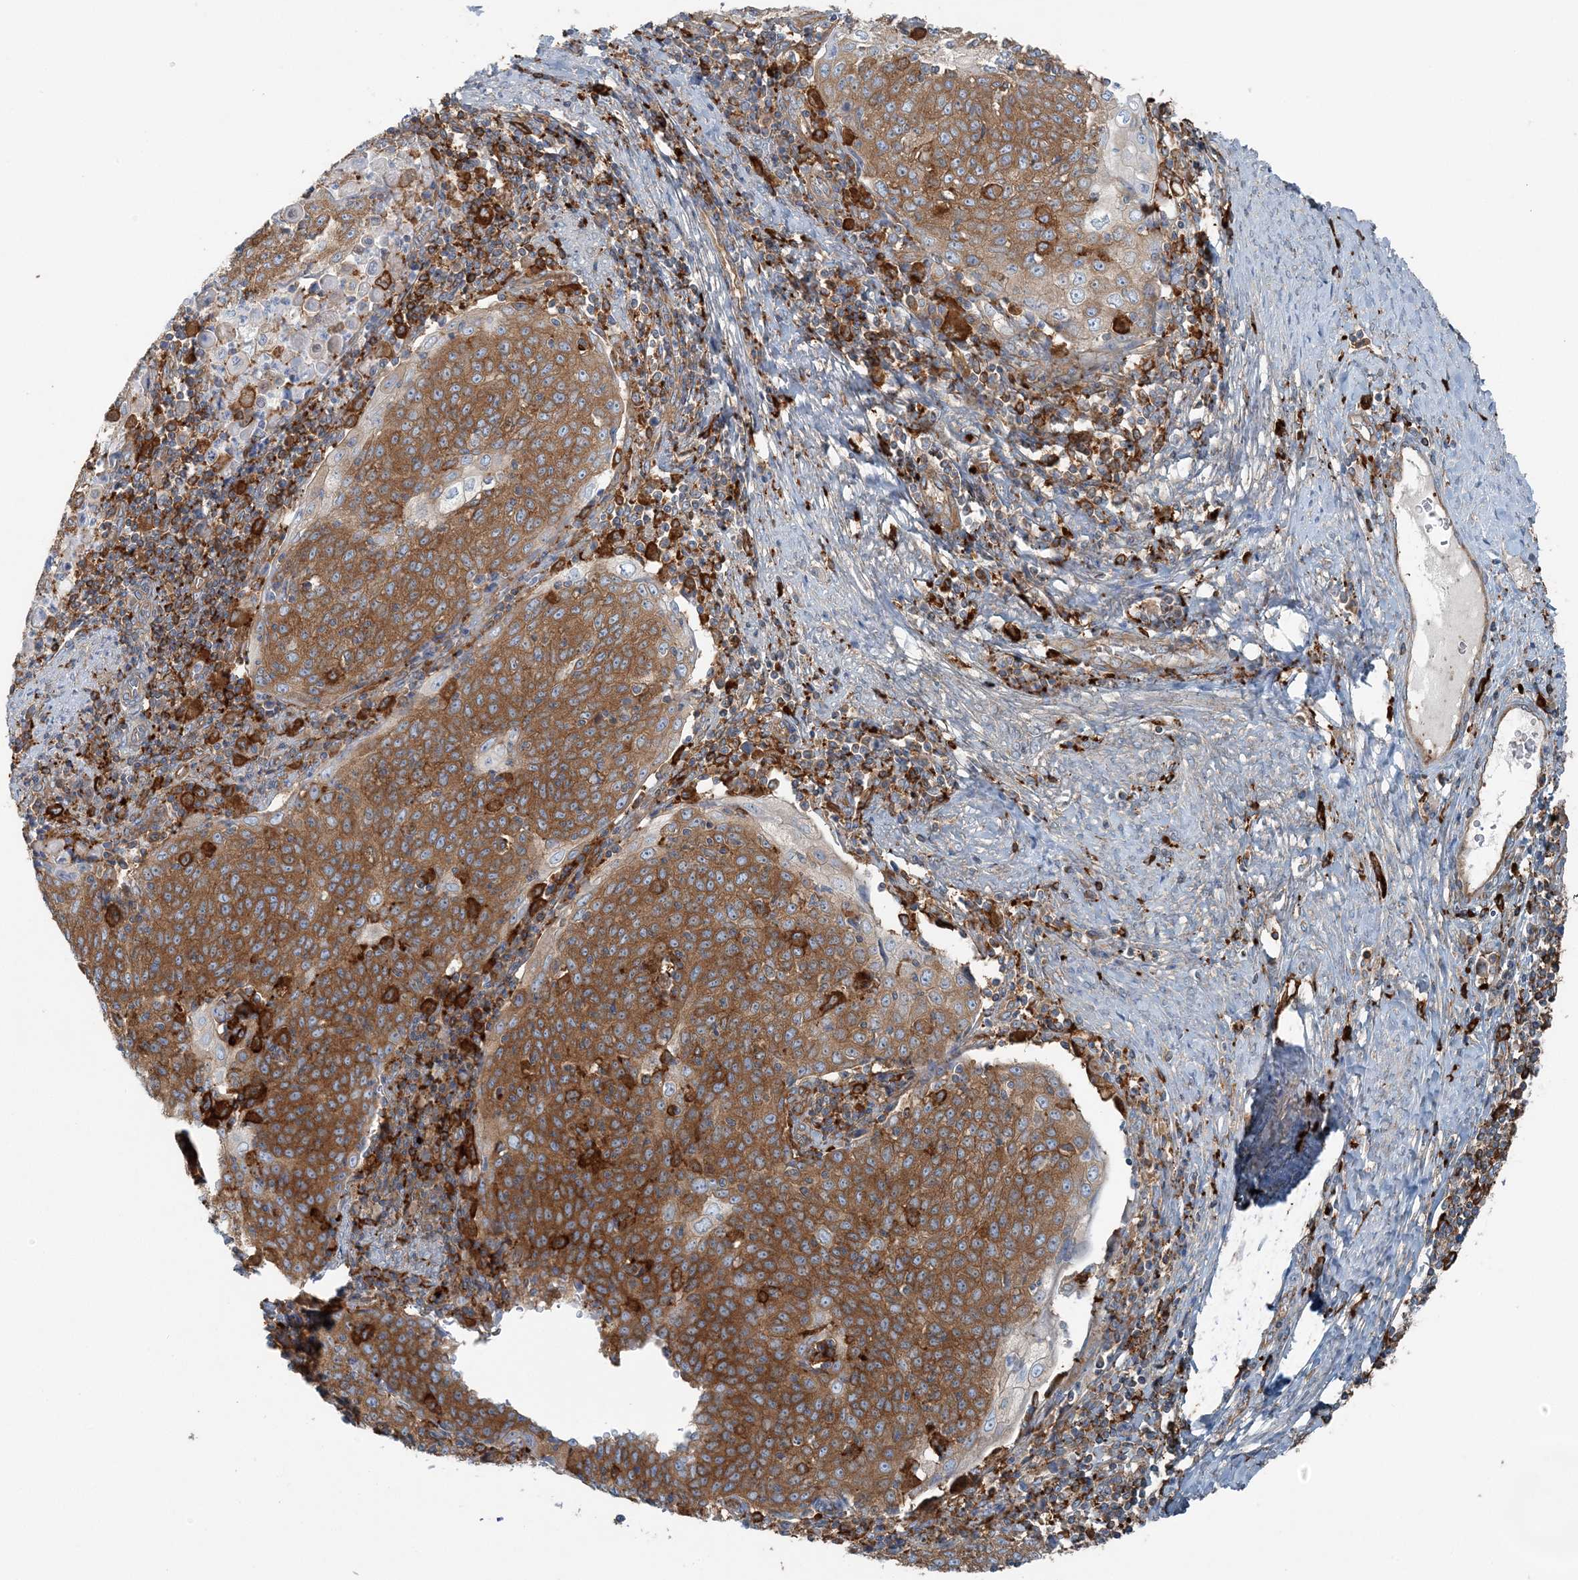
{"staining": {"intensity": "strong", "quantity": ">75%", "location": "cytoplasmic/membranous"}, "tissue": "cervical cancer", "cell_type": "Tumor cells", "image_type": "cancer", "snomed": [{"axis": "morphology", "description": "Squamous cell carcinoma, NOS"}, {"axis": "topography", "description": "Cervix"}], "caption": "A brown stain highlights strong cytoplasmic/membranous staining of a protein in cervical squamous cell carcinoma tumor cells.", "gene": "SNX2", "patient": {"sex": "female", "age": 48}}